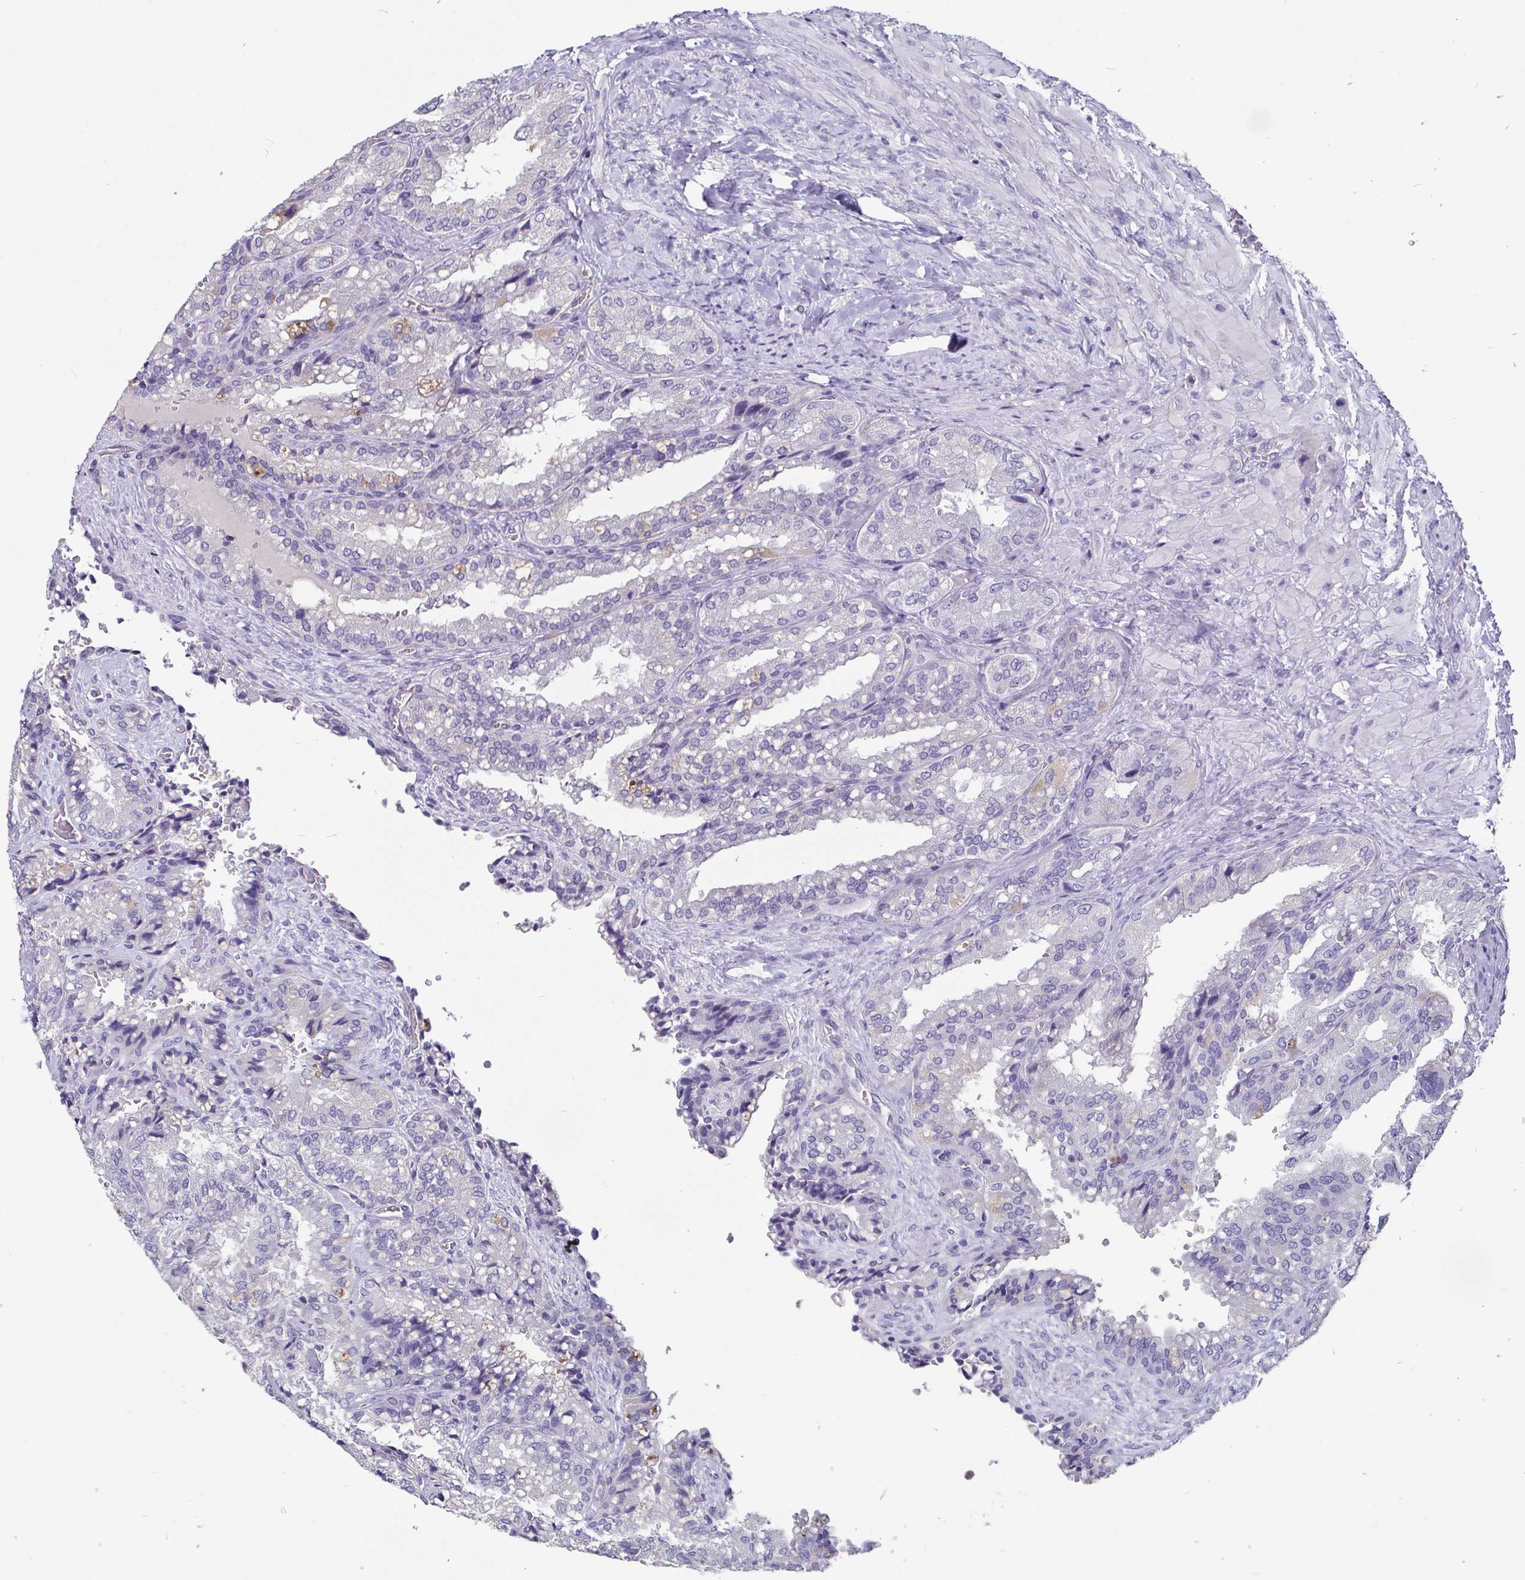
{"staining": {"intensity": "negative", "quantity": "none", "location": "none"}, "tissue": "seminal vesicle", "cell_type": "Glandular cells", "image_type": "normal", "snomed": [{"axis": "morphology", "description": "Normal tissue, NOS"}, {"axis": "topography", "description": "Seminal veicle"}], "caption": "Human seminal vesicle stained for a protein using immunohistochemistry (IHC) exhibits no expression in glandular cells.", "gene": "ADAMTS6", "patient": {"sex": "male", "age": 57}}